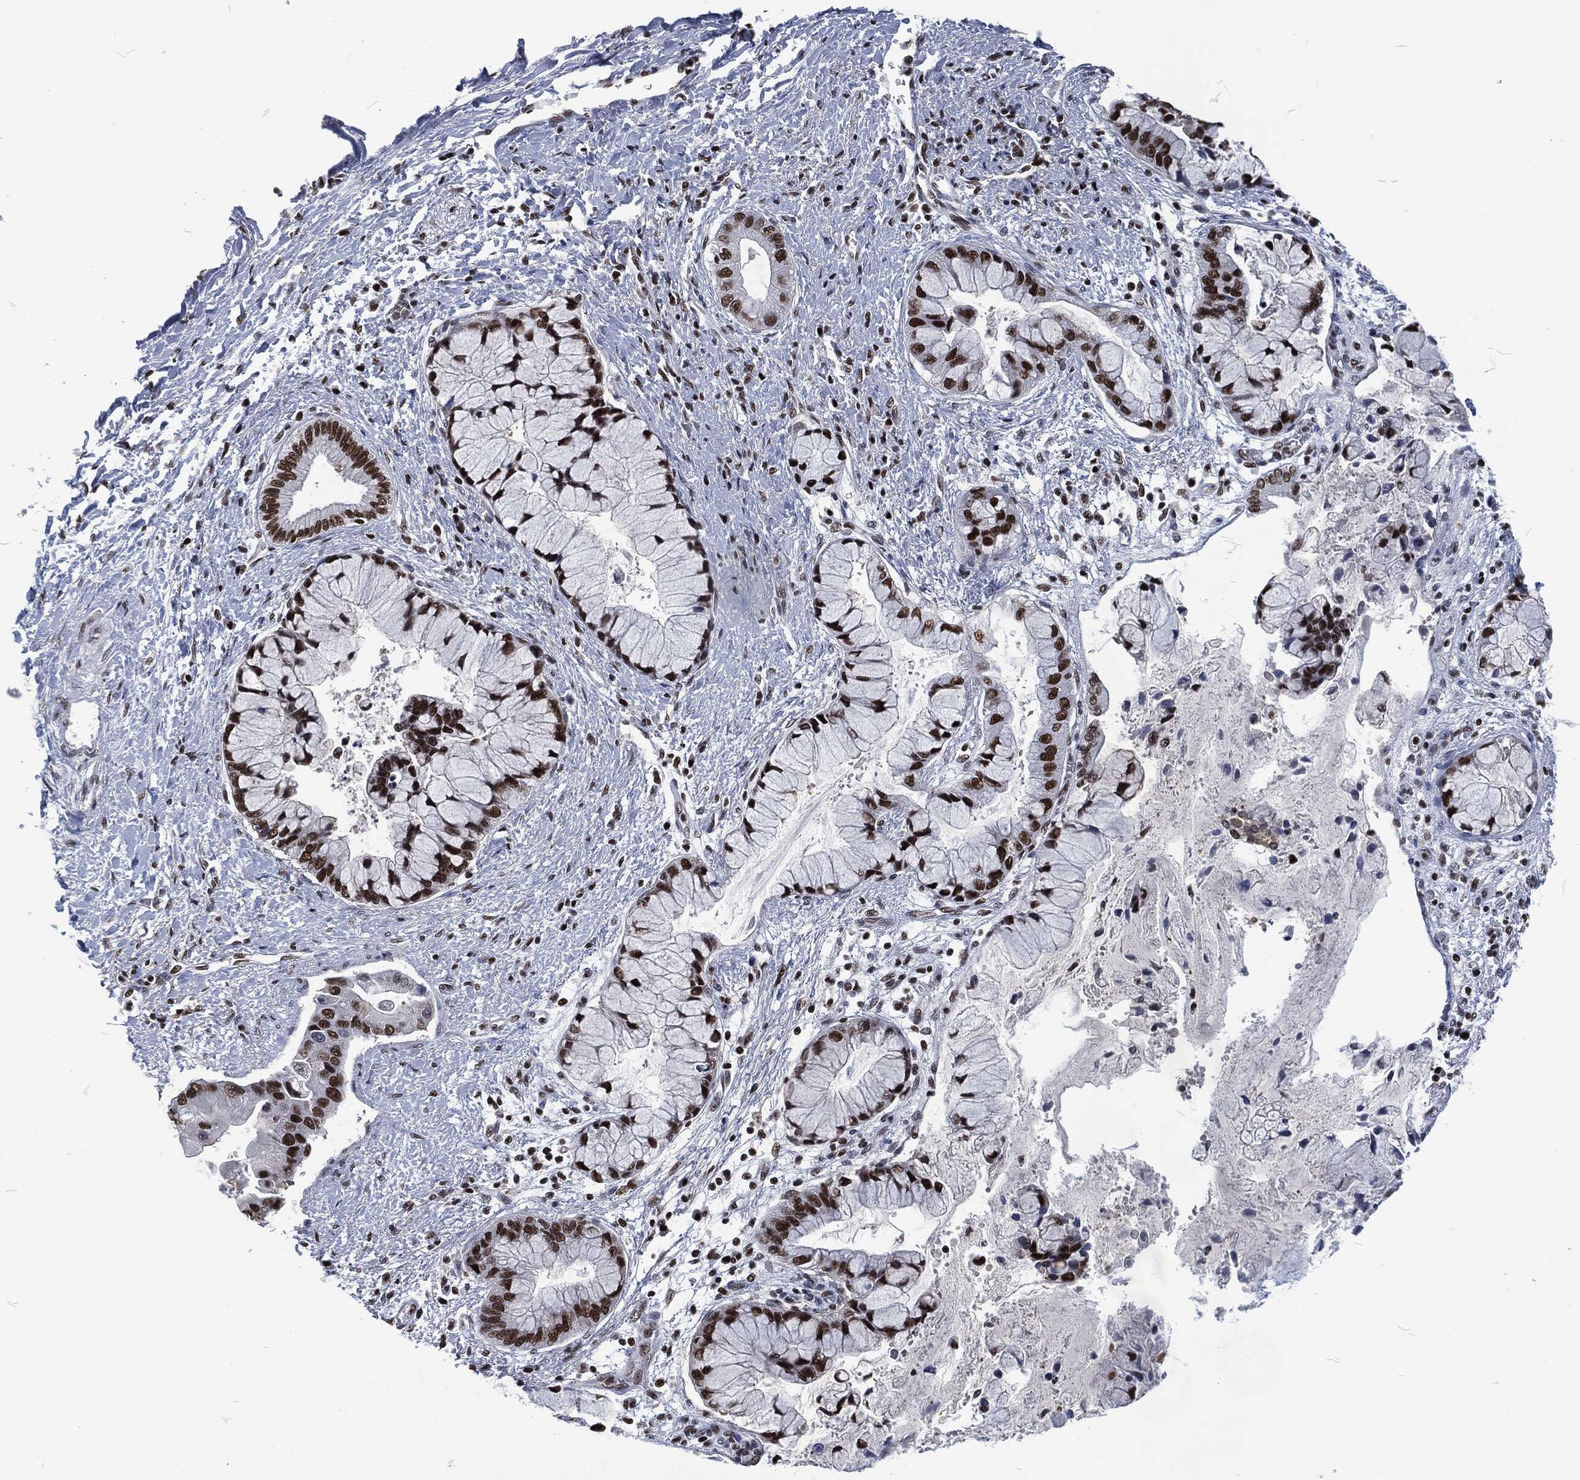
{"staining": {"intensity": "strong", "quantity": ">75%", "location": "nuclear"}, "tissue": "liver cancer", "cell_type": "Tumor cells", "image_type": "cancer", "snomed": [{"axis": "morphology", "description": "Normal tissue, NOS"}, {"axis": "morphology", "description": "Cholangiocarcinoma"}, {"axis": "topography", "description": "Liver"}, {"axis": "topography", "description": "Peripheral nerve tissue"}], "caption": "Brown immunohistochemical staining in human liver cancer (cholangiocarcinoma) displays strong nuclear expression in about >75% of tumor cells.", "gene": "DCPS", "patient": {"sex": "male", "age": 50}}